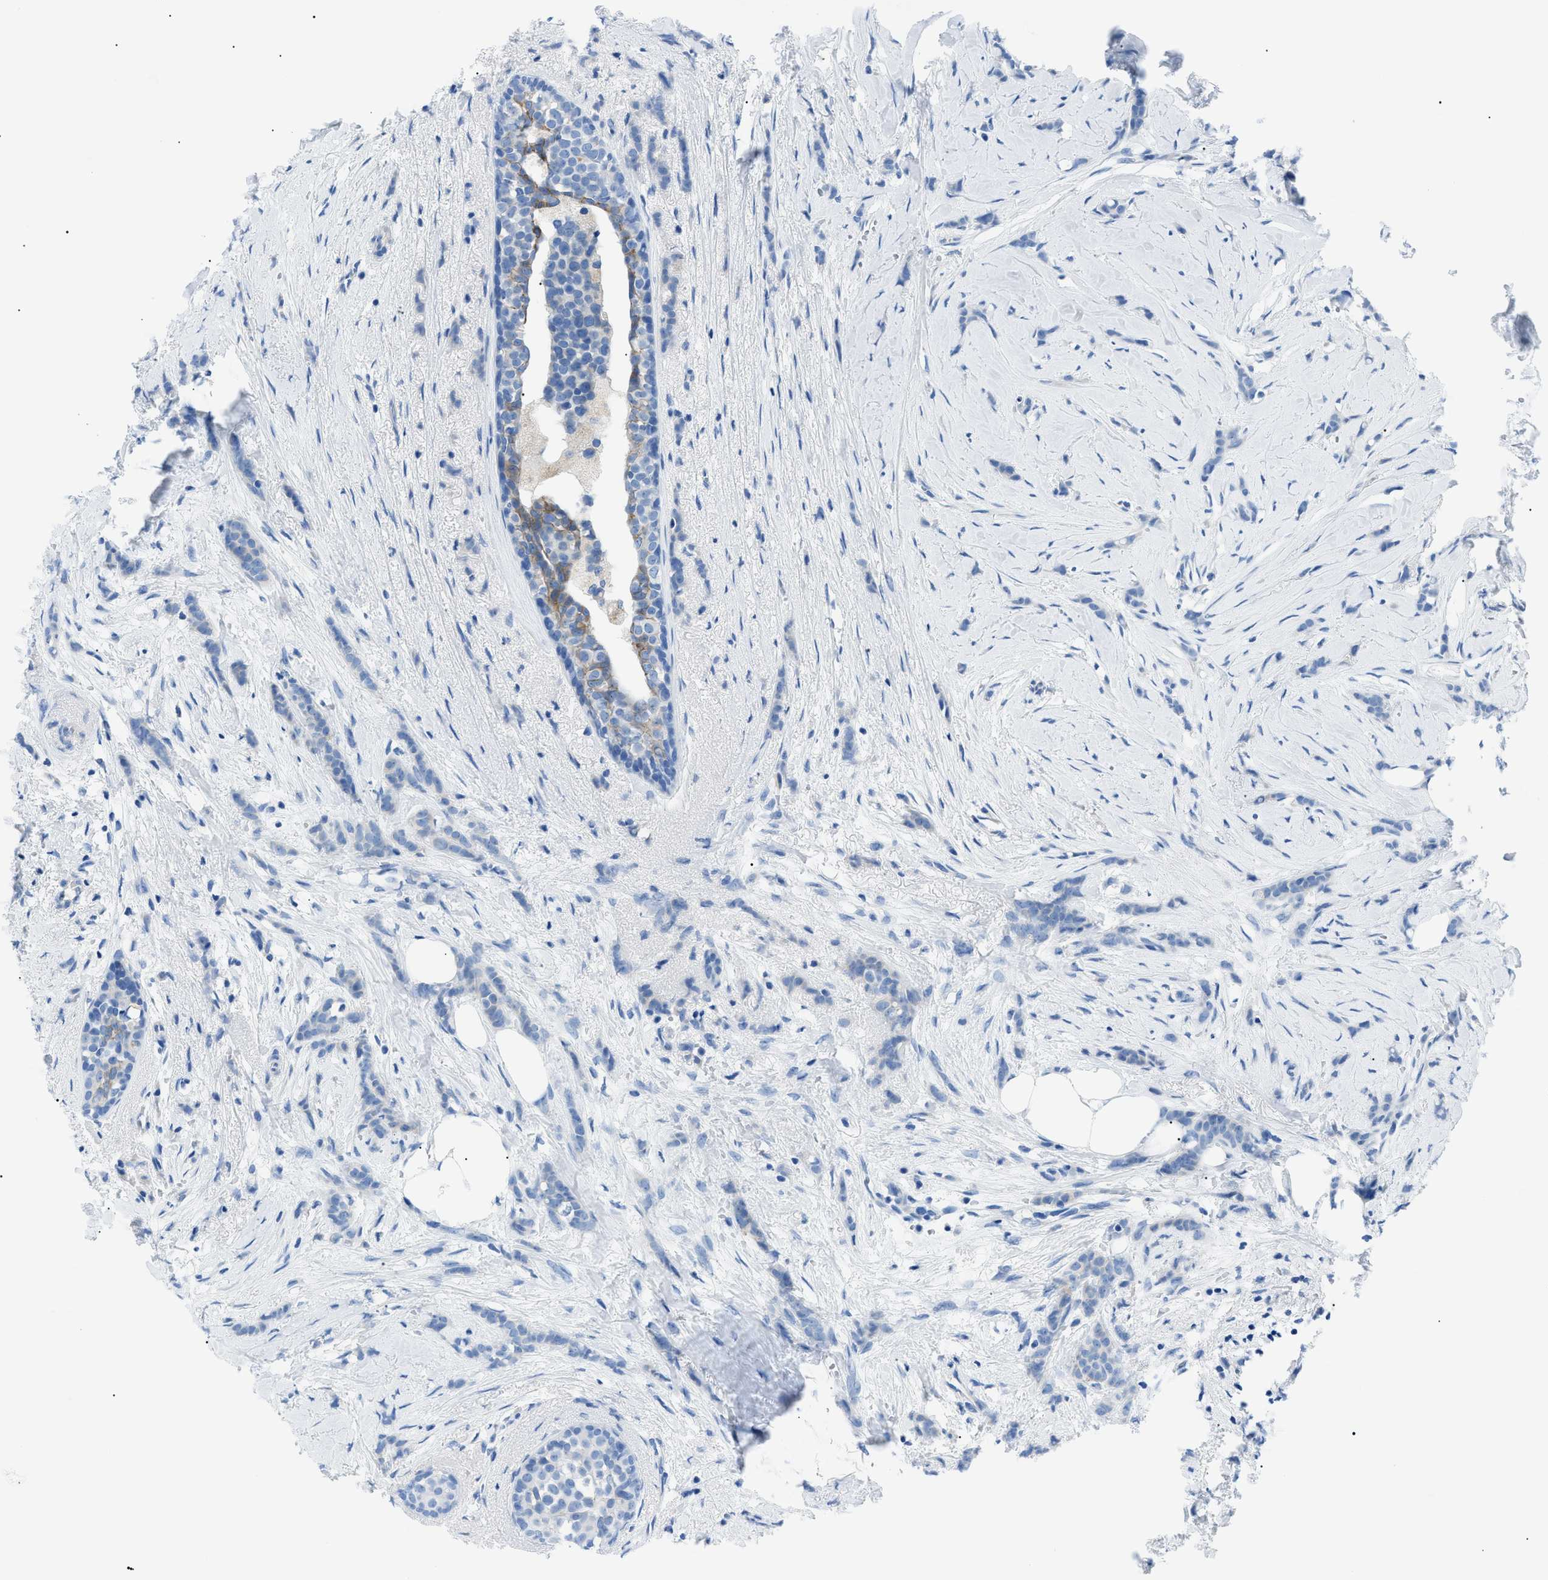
{"staining": {"intensity": "weak", "quantity": "<25%", "location": "cytoplasmic/membranous"}, "tissue": "breast cancer", "cell_type": "Tumor cells", "image_type": "cancer", "snomed": [{"axis": "morphology", "description": "Lobular carcinoma, in situ"}, {"axis": "morphology", "description": "Lobular carcinoma"}, {"axis": "topography", "description": "Breast"}], "caption": "DAB immunohistochemical staining of human breast cancer reveals no significant expression in tumor cells.", "gene": "ZDHHC24", "patient": {"sex": "female", "age": 41}}